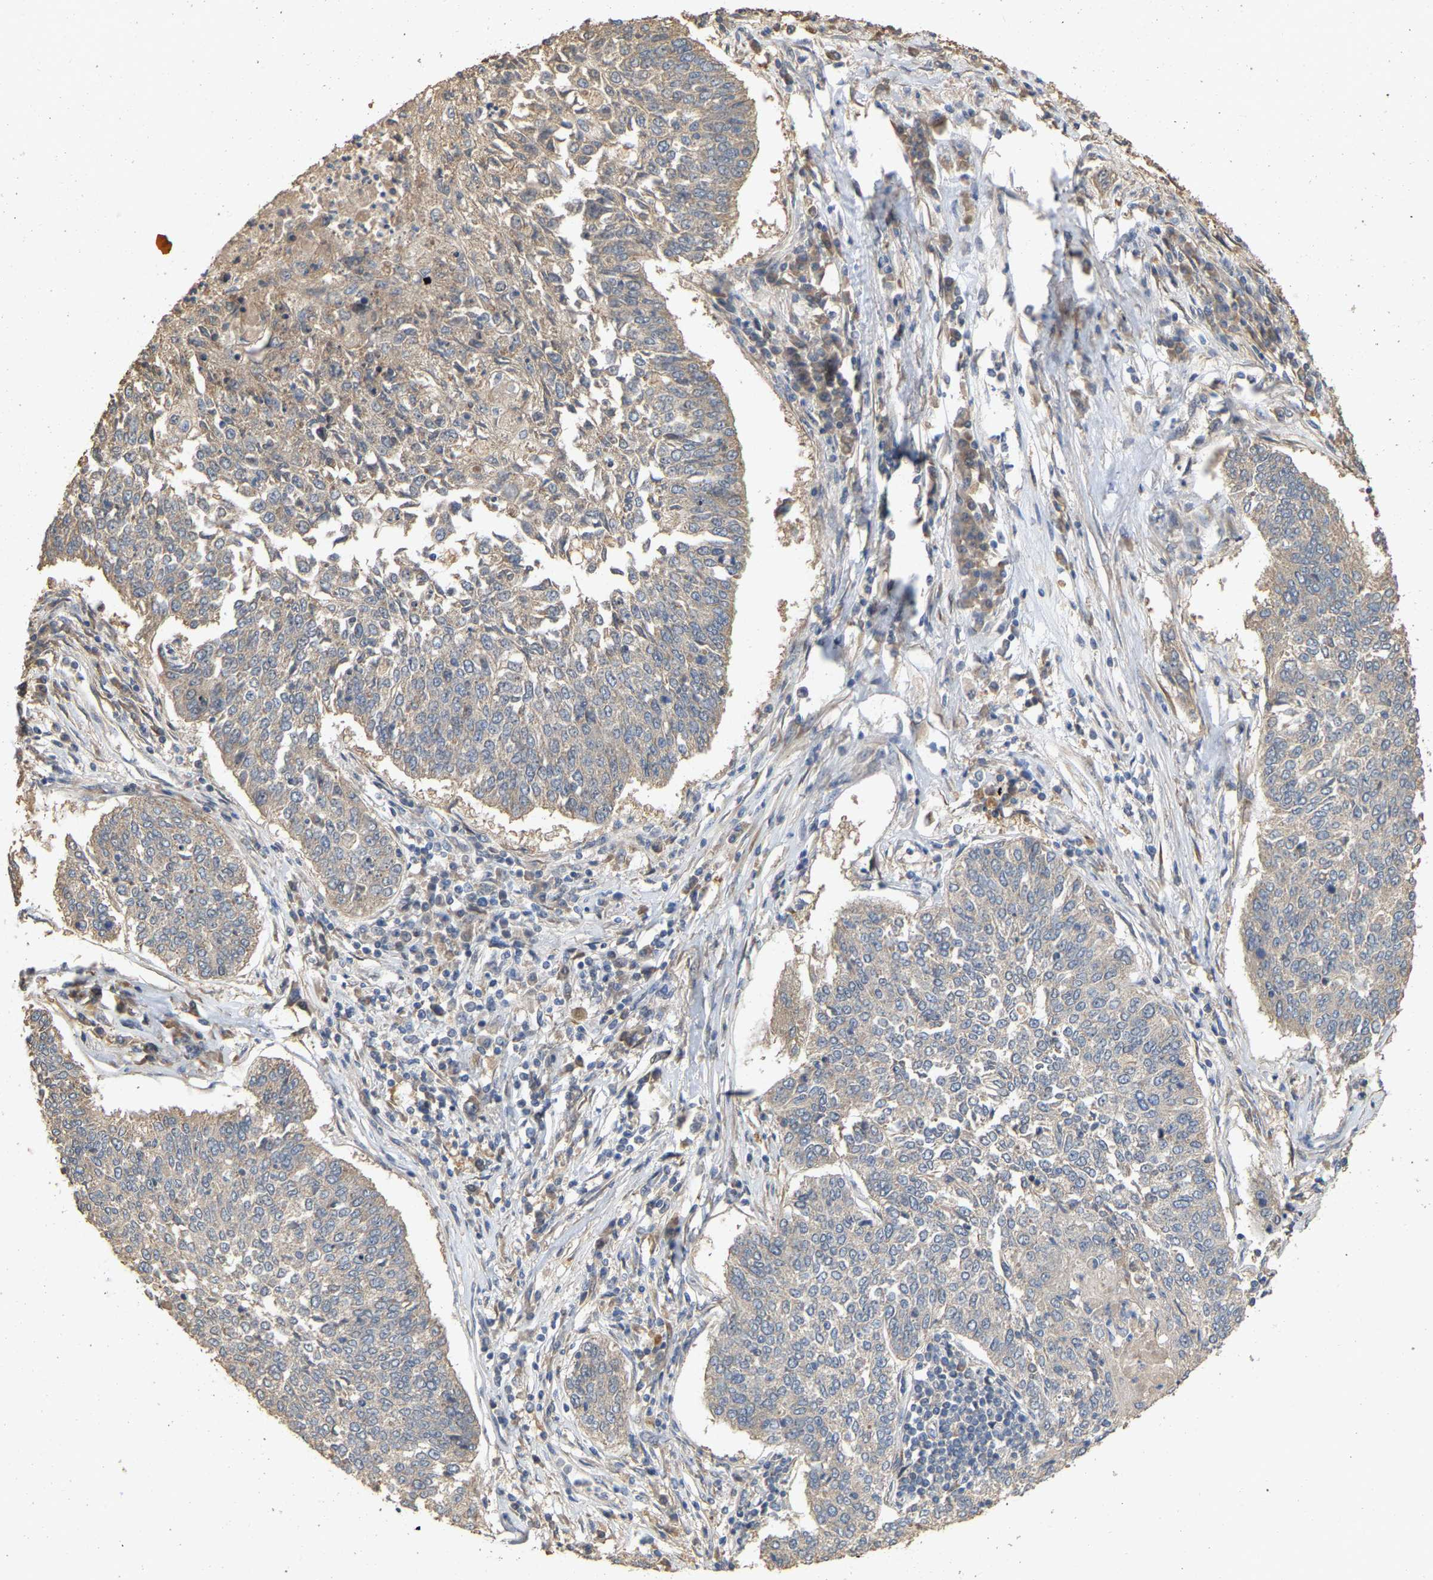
{"staining": {"intensity": "weak", "quantity": "25%-75%", "location": "cytoplasmic/membranous"}, "tissue": "lung cancer", "cell_type": "Tumor cells", "image_type": "cancer", "snomed": [{"axis": "morphology", "description": "Normal tissue, NOS"}, {"axis": "morphology", "description": "Squamous cell carcinoma, NOS"}, {"axis": "topography", "description": "Cartilage tissue"}, {"axis": "topography", "description": "Bronchus"}, {"axis": "topography", "description": "Lung"}], "caption": "Brown immunohistochemical staining in lung cancer reveals weak cytoplasmic/membranous expression in approximately 25%-75% of tumor cells. (Stains: DAB in brown, nuclei in blue, Microscopy: brightfield microscopy at high magnification).", "gene": "NCS1", "patient": {"sex": "female", "age": 49}}